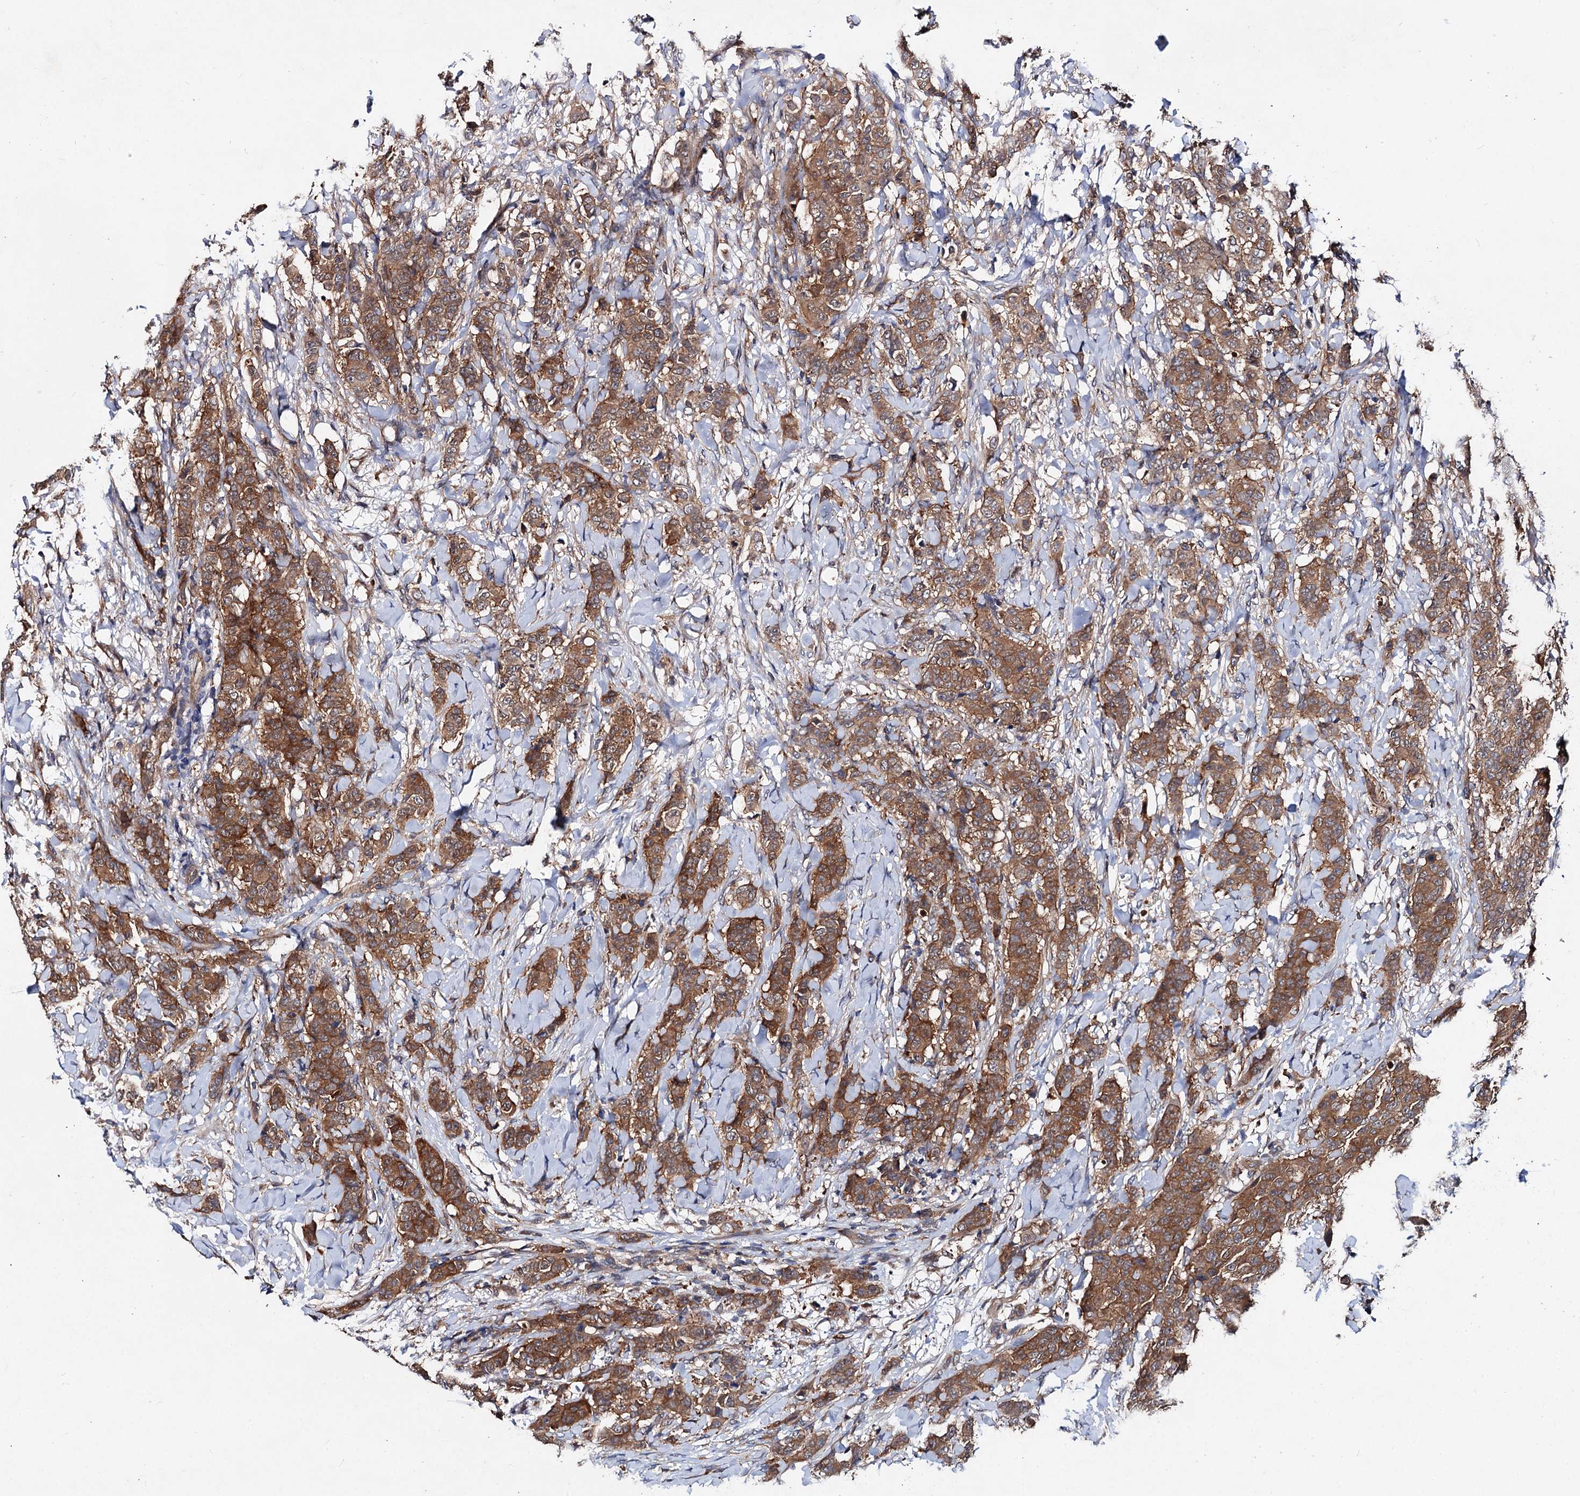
{"staining": {"intensity": "moderate", "quantity": ">75%", "location": "cytoplasmic/membranous"}, "tissue": "breast cancer", "cell_type": "Tumor cells", "image_type": "cancer", "snomed": [{"axis": "morphology", "description": "Duct carcinoma"}, {"axis": "topography", "description": "Breast"}], "caption": "IHC of invasive ductal carcinoma (breast) exhibits medium levels of moderate cytoplasmic/membranous positivity in approximately >75% of tumor cells. (DAB IHC, brown staining for protein, blue staining for nuclei).", "gene": "VPS29", "patient": {"sex": "female", "age": 40}}